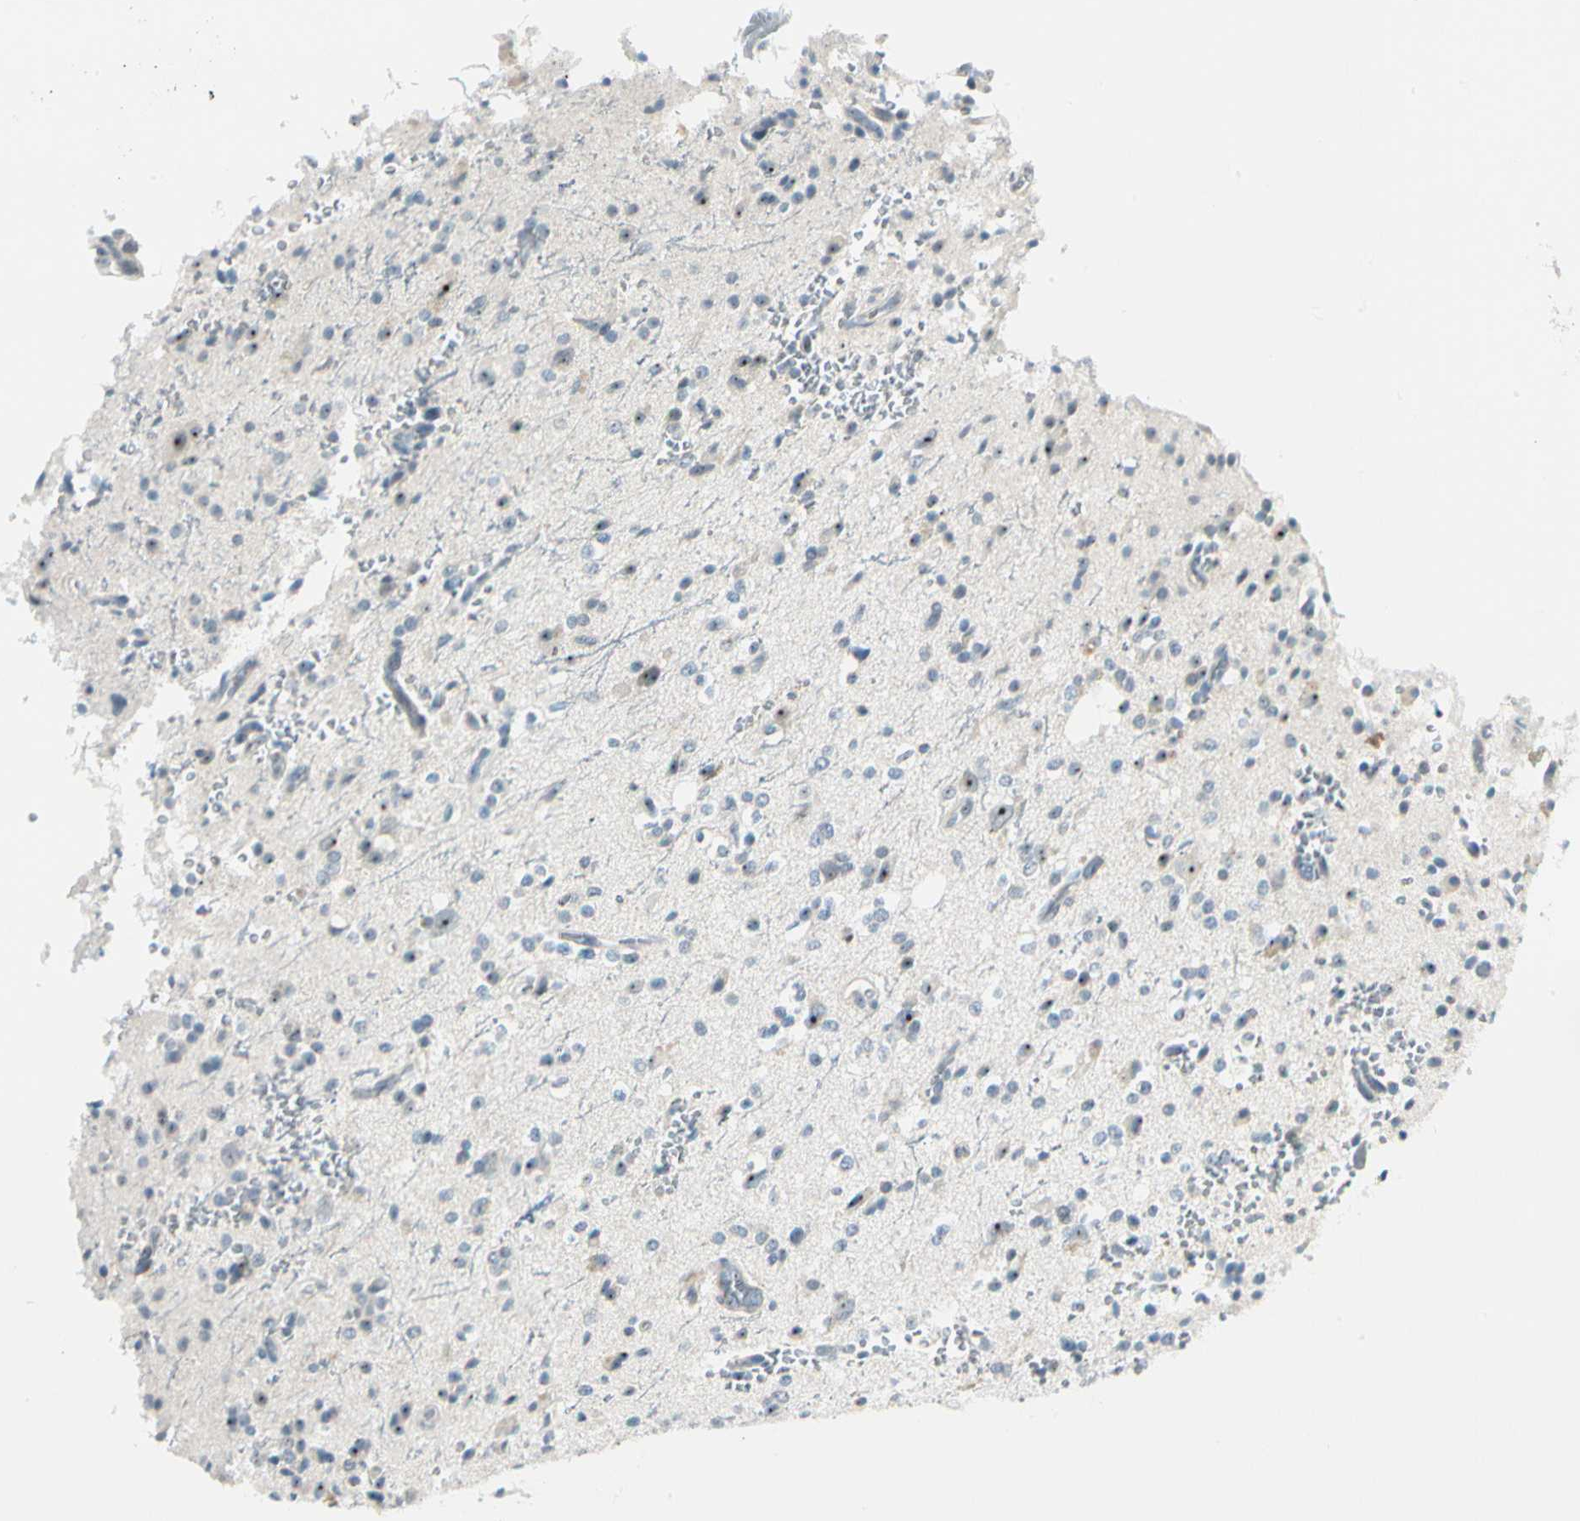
{"staining": {"intensity": "moderate", "quantity": "<25%", "location": "nuclear"}, "tissue": "glioma", "cell_type": "Tumor cells", "image_type": "cancer", "snomed": [{"axis": "morphology", "description": "Glioma, malignant, High grade"}, {"axis": "topography", "description": "Brain"}], "caption": "DAB immunohistochemical staining of human malignant glioma (high-grade) demonstrates moderate nuclear protein expression in about <25% of tumor cells.", "gene": "ZSCAN1", "patient": {"sex": "male", "age": 47}}